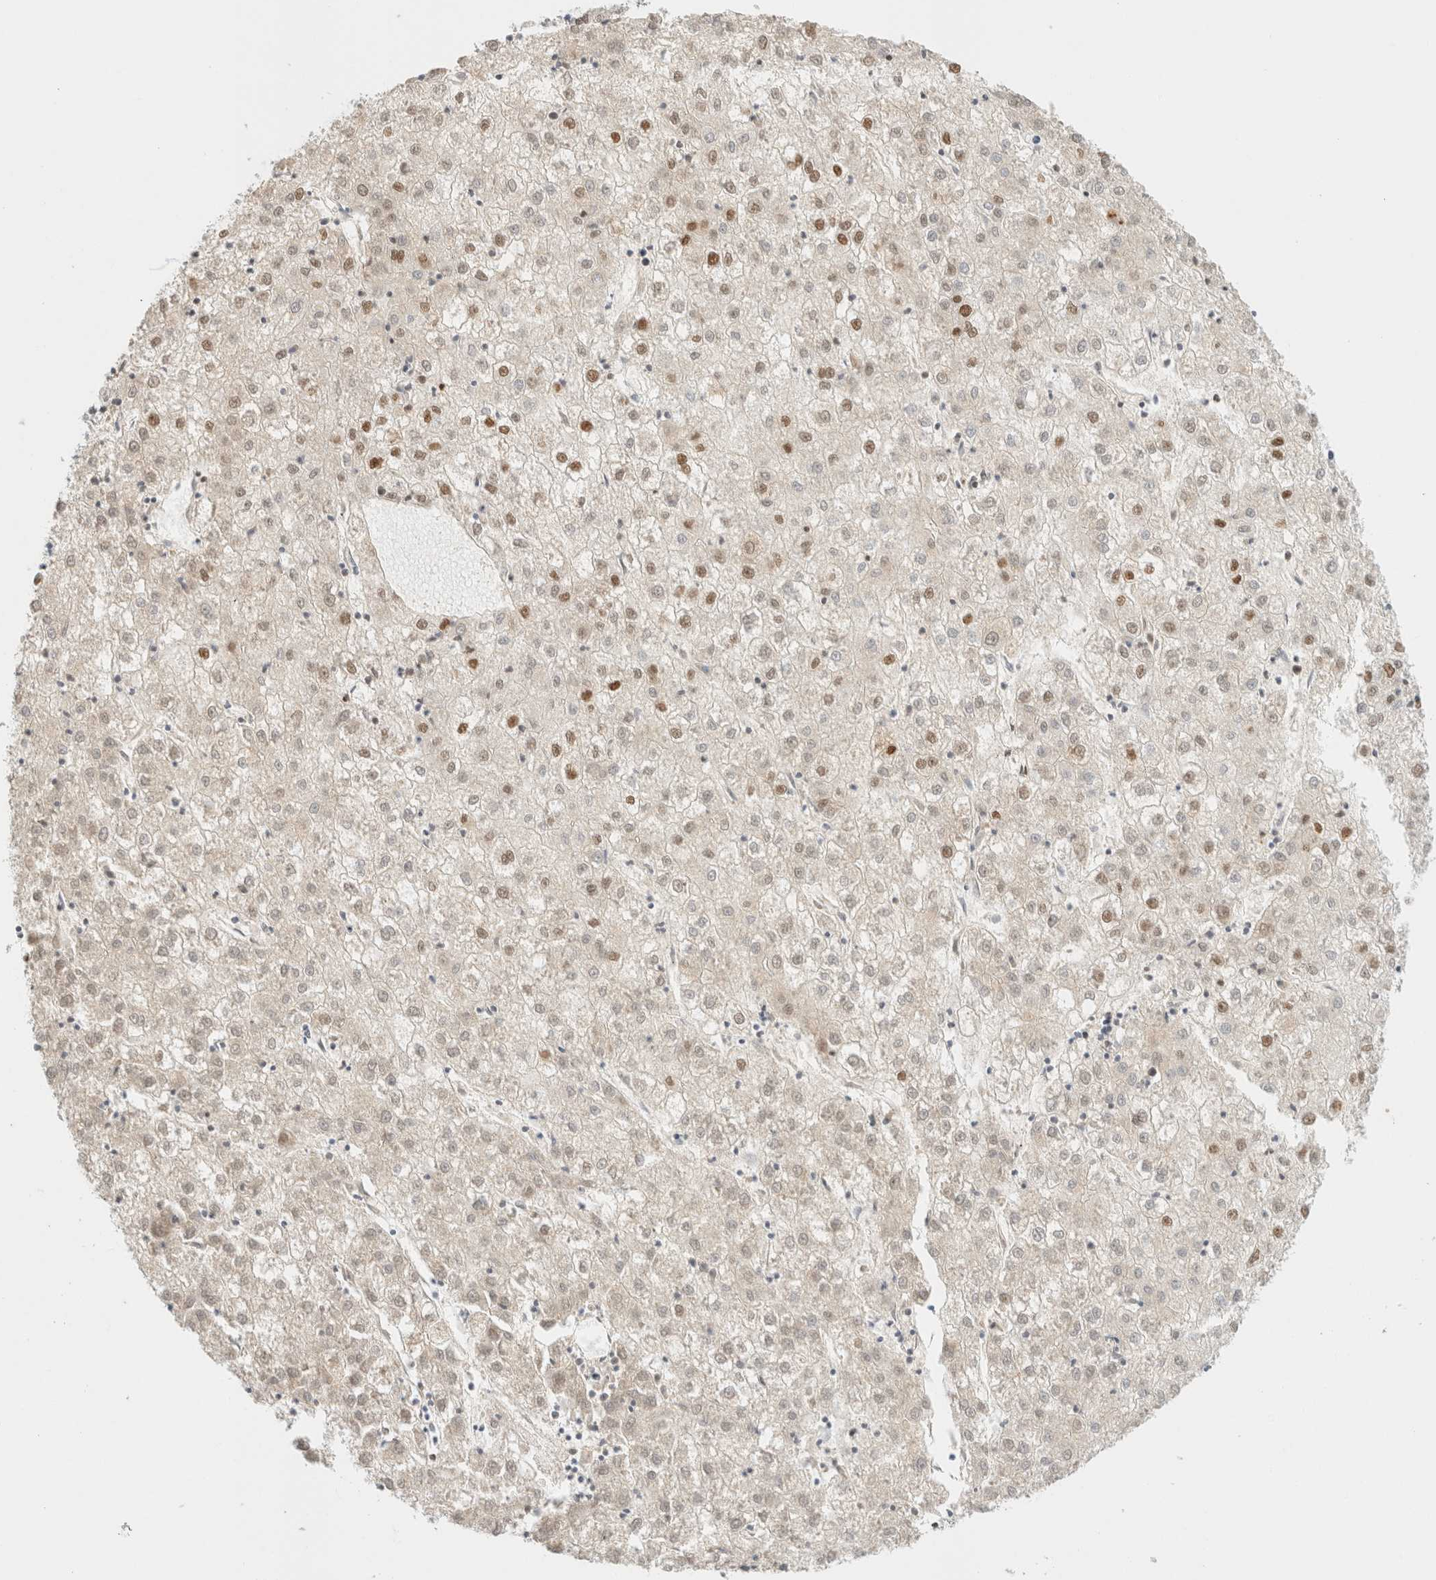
{"staining": {"intensity": "moderate", "quantity": "<25%", "location": "nuclear"}, "tissue": "liver cancer", "cell_type": "Tumor cells", "image_type": "cancer", "snomed": [{"axis": "morphology", "description": "Carcinoma, Hepatocellular, NOS"}, {"axis": "topography", "description": "Liver"}], "caption": "Liver cancer (hepatocellular carcinoma) tissue displays moderate nuclear staining in about <25% of tumor cells (DAB (3,3'-diaminobenzidine) = brown stain, brightfield microscopy at high magnification).", "gene": "DDB2", "patient": {"sex": "male", "age": 72}}